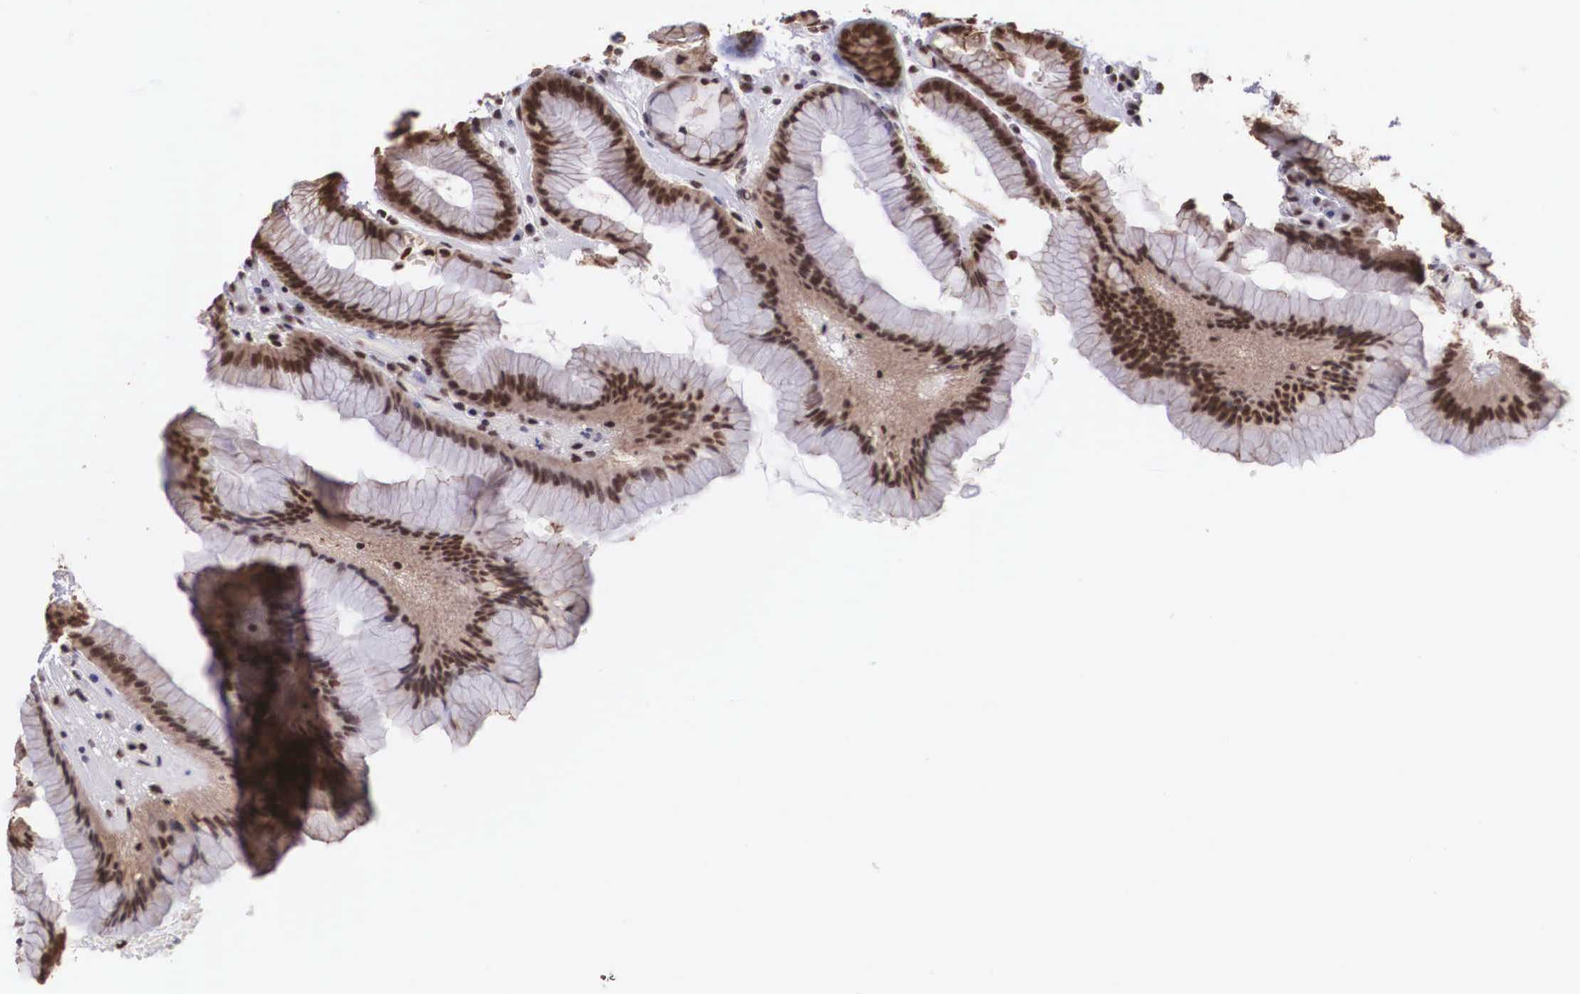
{"staining": {"intensity": "strong", "quantity": ">75%", "location": "cytoplasmic/membranous,nuclear"}, "tissue": "stomach", "cell_type": "Glandular cells", "image_type": "normal", "snomed": [{"axis": "morphology", "description": "Normal tissue, NOS"}, {"axis": "topography", "description": "Stomach, upper"}], "caption": "Benign stomach was stained to show a protein in brown. There is high levels of strong cytoplasmic/membranous,nuclear staining in about >75% of glandular cells. The staining is performed using DAB (3,3'-diaminobenzidine) brown chromogen to label protein expression. The nuclei are counter-stained blue using hematoxylin.", "gene": "POLR2F", "patient": {"sex": "female", "age": 75}}